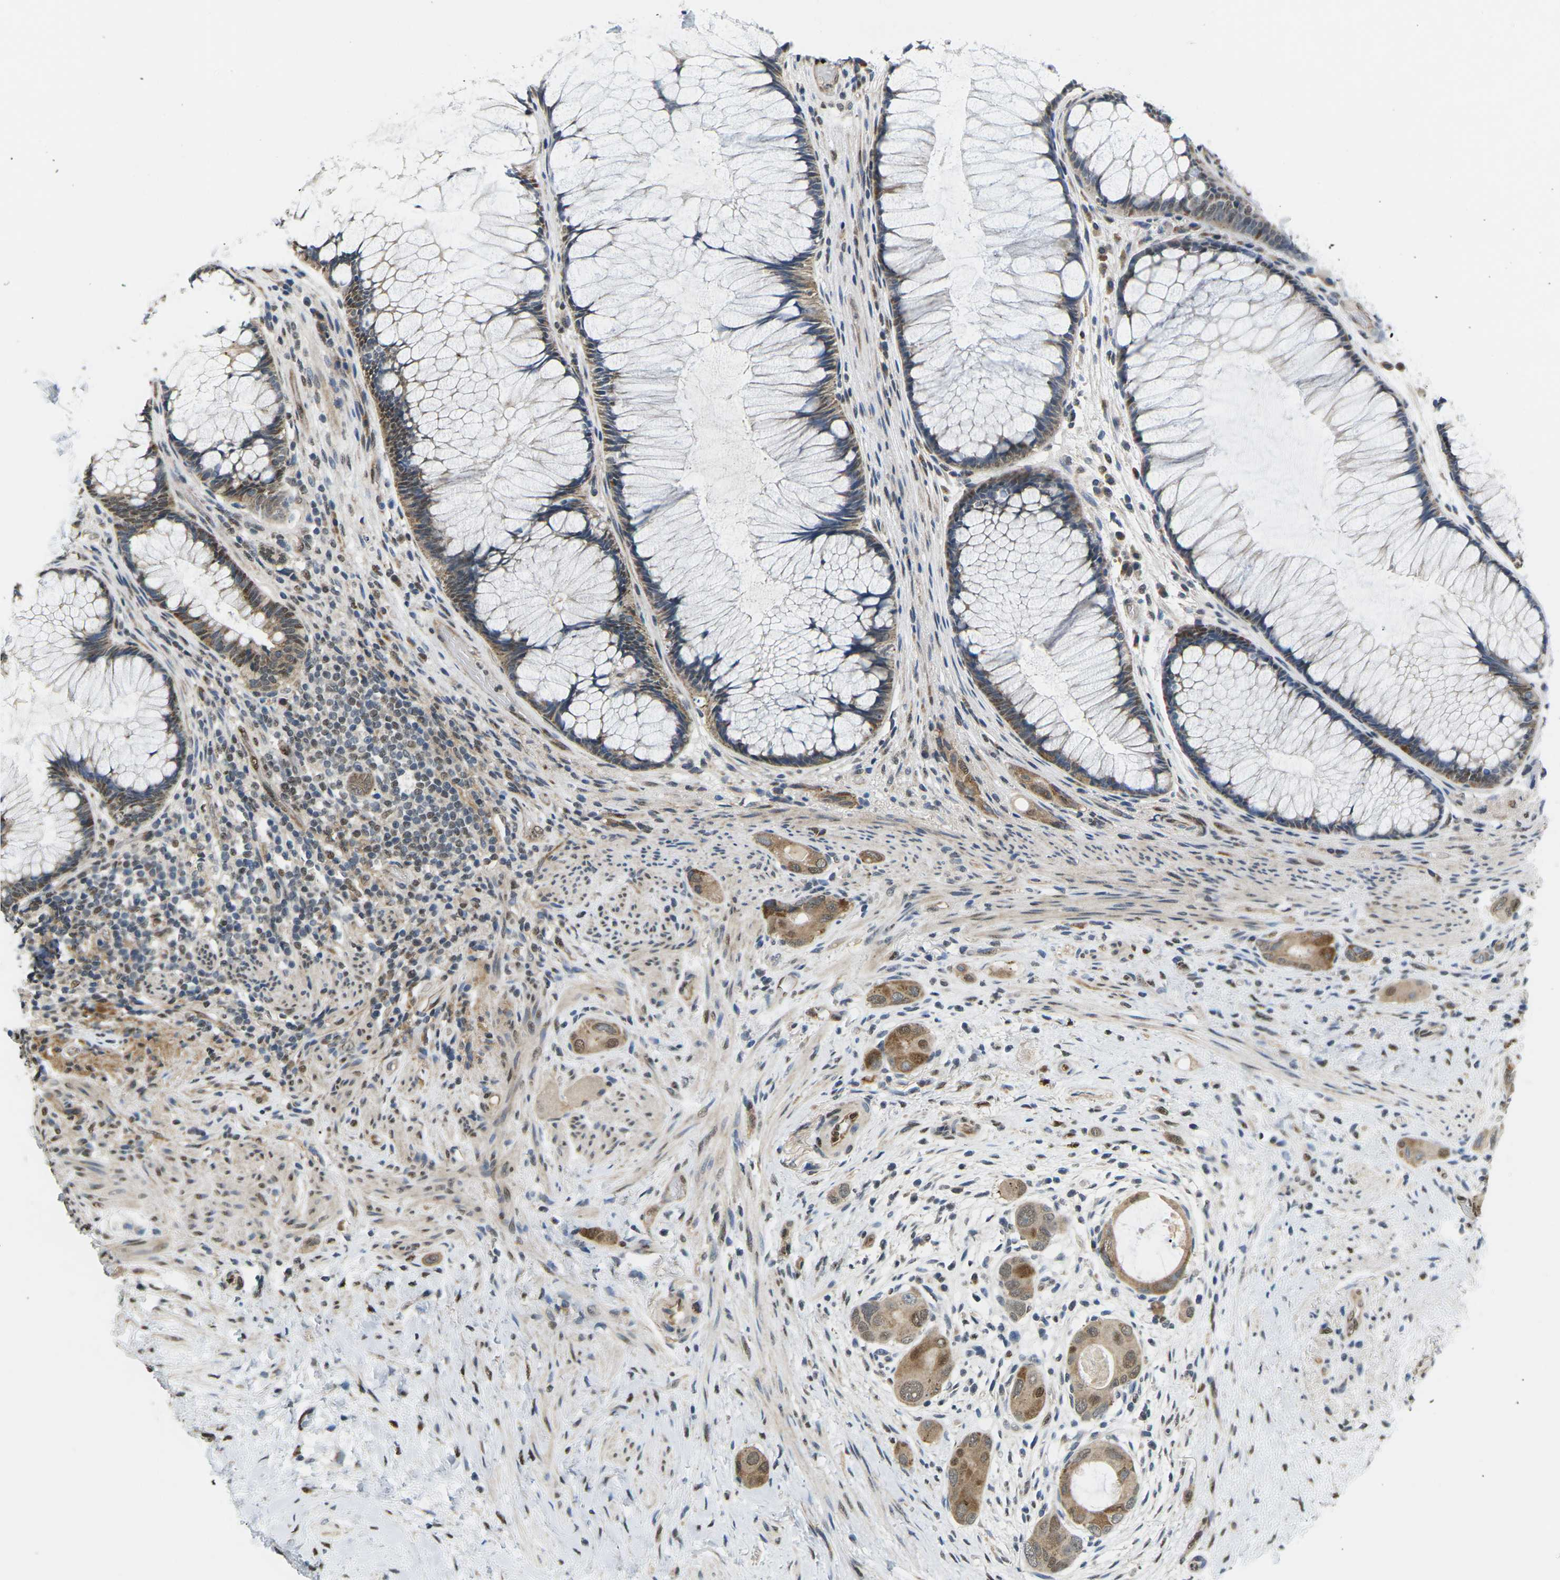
{"staining": {"intensity": "moderate", "quantity": ">75%", "location": "cytoplasmic/membranous,nuclear"}, "tissue": "colorectal cancer", "cell_type": "Tumor cells", "image_type": "cancer", "snomed": [{"axis": "morphology", "description": "Adenocarcinoma, NOS"}, {"axis": "topography", "description": "Rectum"}], "caption": "This histopathology image displays immunohistochemistry staining of human colorectal cancer, with medium moderate cytoplasmic/membranous and nuclear staining in approximately >75% of tumor cells.", "gene": "ERBB4", "patient": {"sex": "male", "age": 51}}